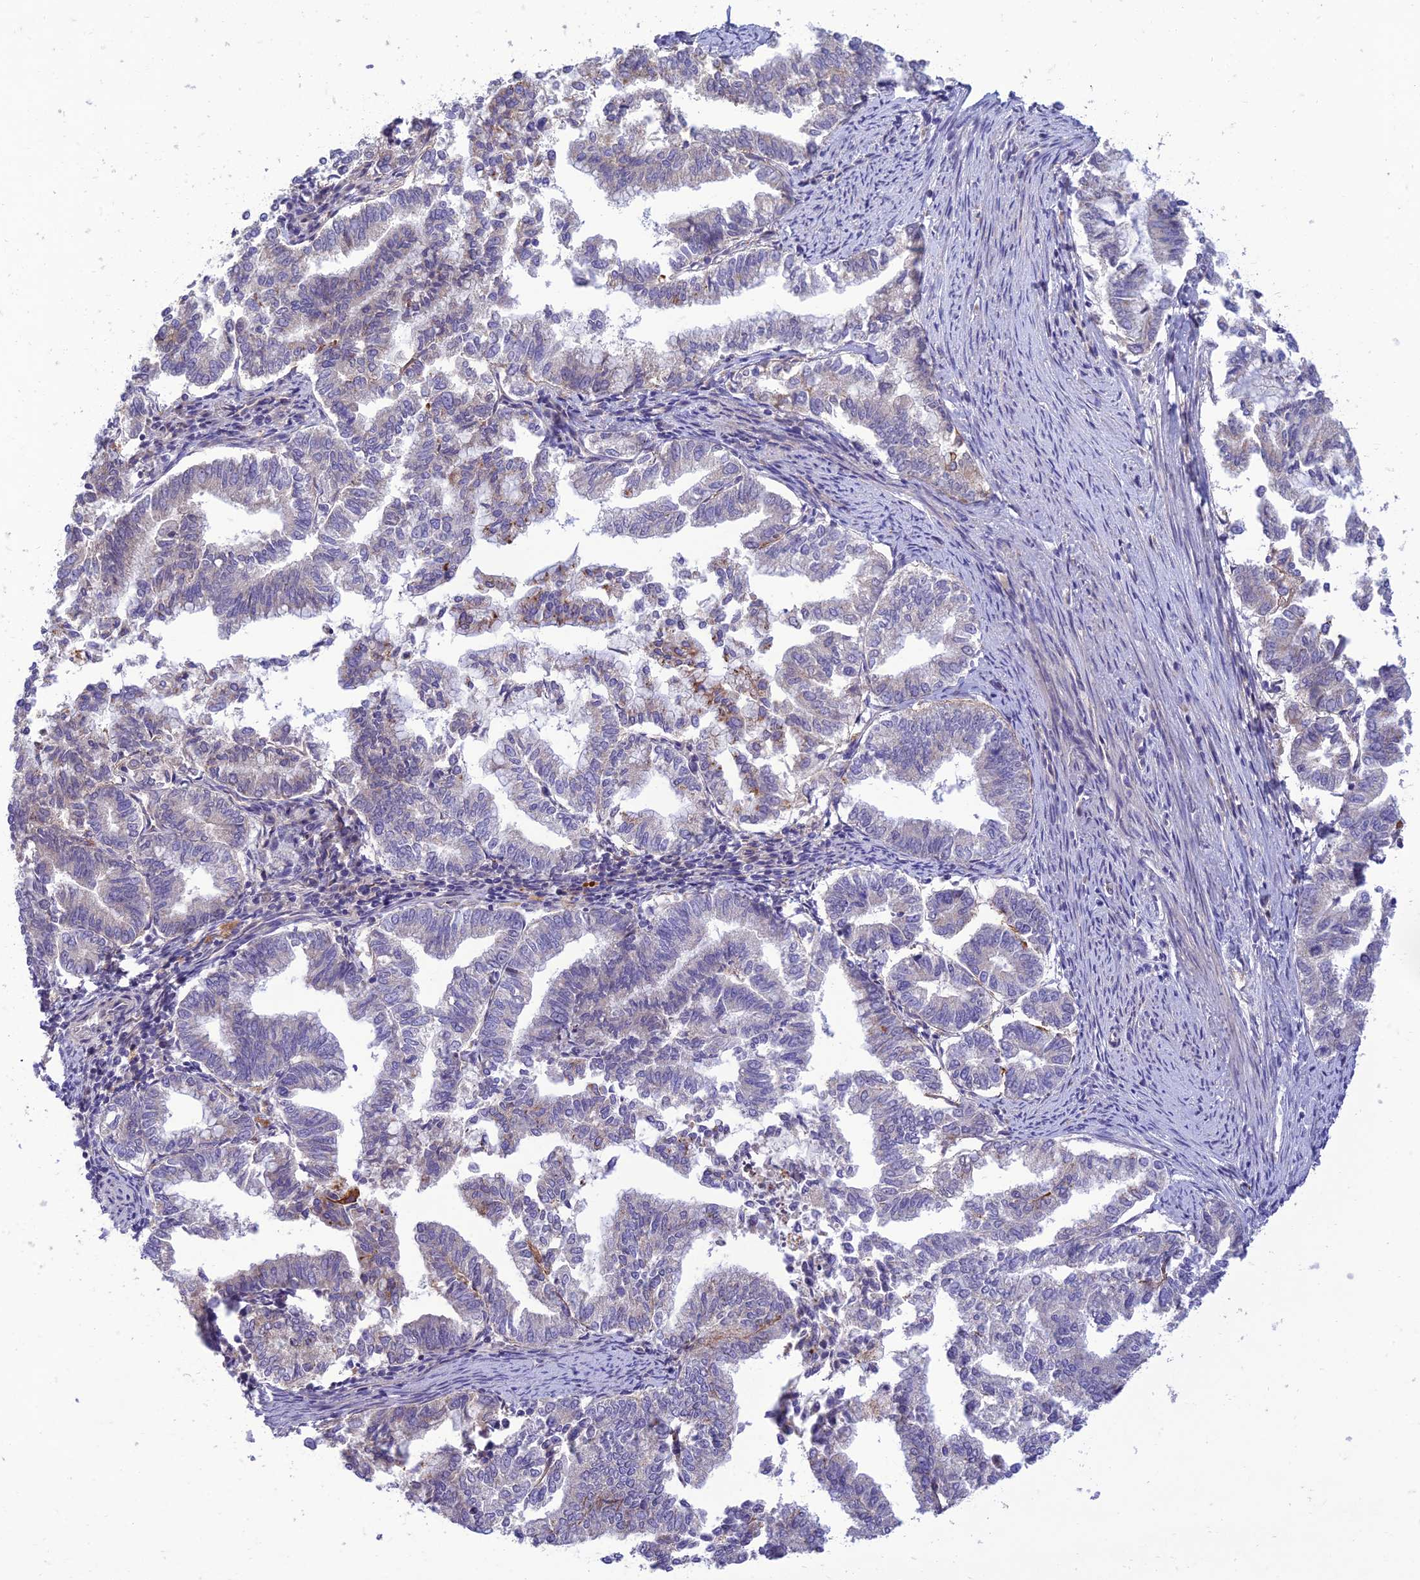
{"staining": {"intensity": "weak", "quantity": "<25%", "location": "cytoplasmic/membranous"}, "tissue": "endometrial cancer", "cell_type": "Tumor cells", "image_type": "cancer", "snomed": [{"axis": "morphology", "description": "Adenocarcinoma, NOS"}, {"axis": "topography", "description": "Endometrium"}], "caption": "An IHC image of endometrial adenocarcinoma is shown. There is no staining in tumor cells of endometrial adenocarcinoma.", "gene": "IRAK3", "patient": {"sex": "female", "age": 79}}